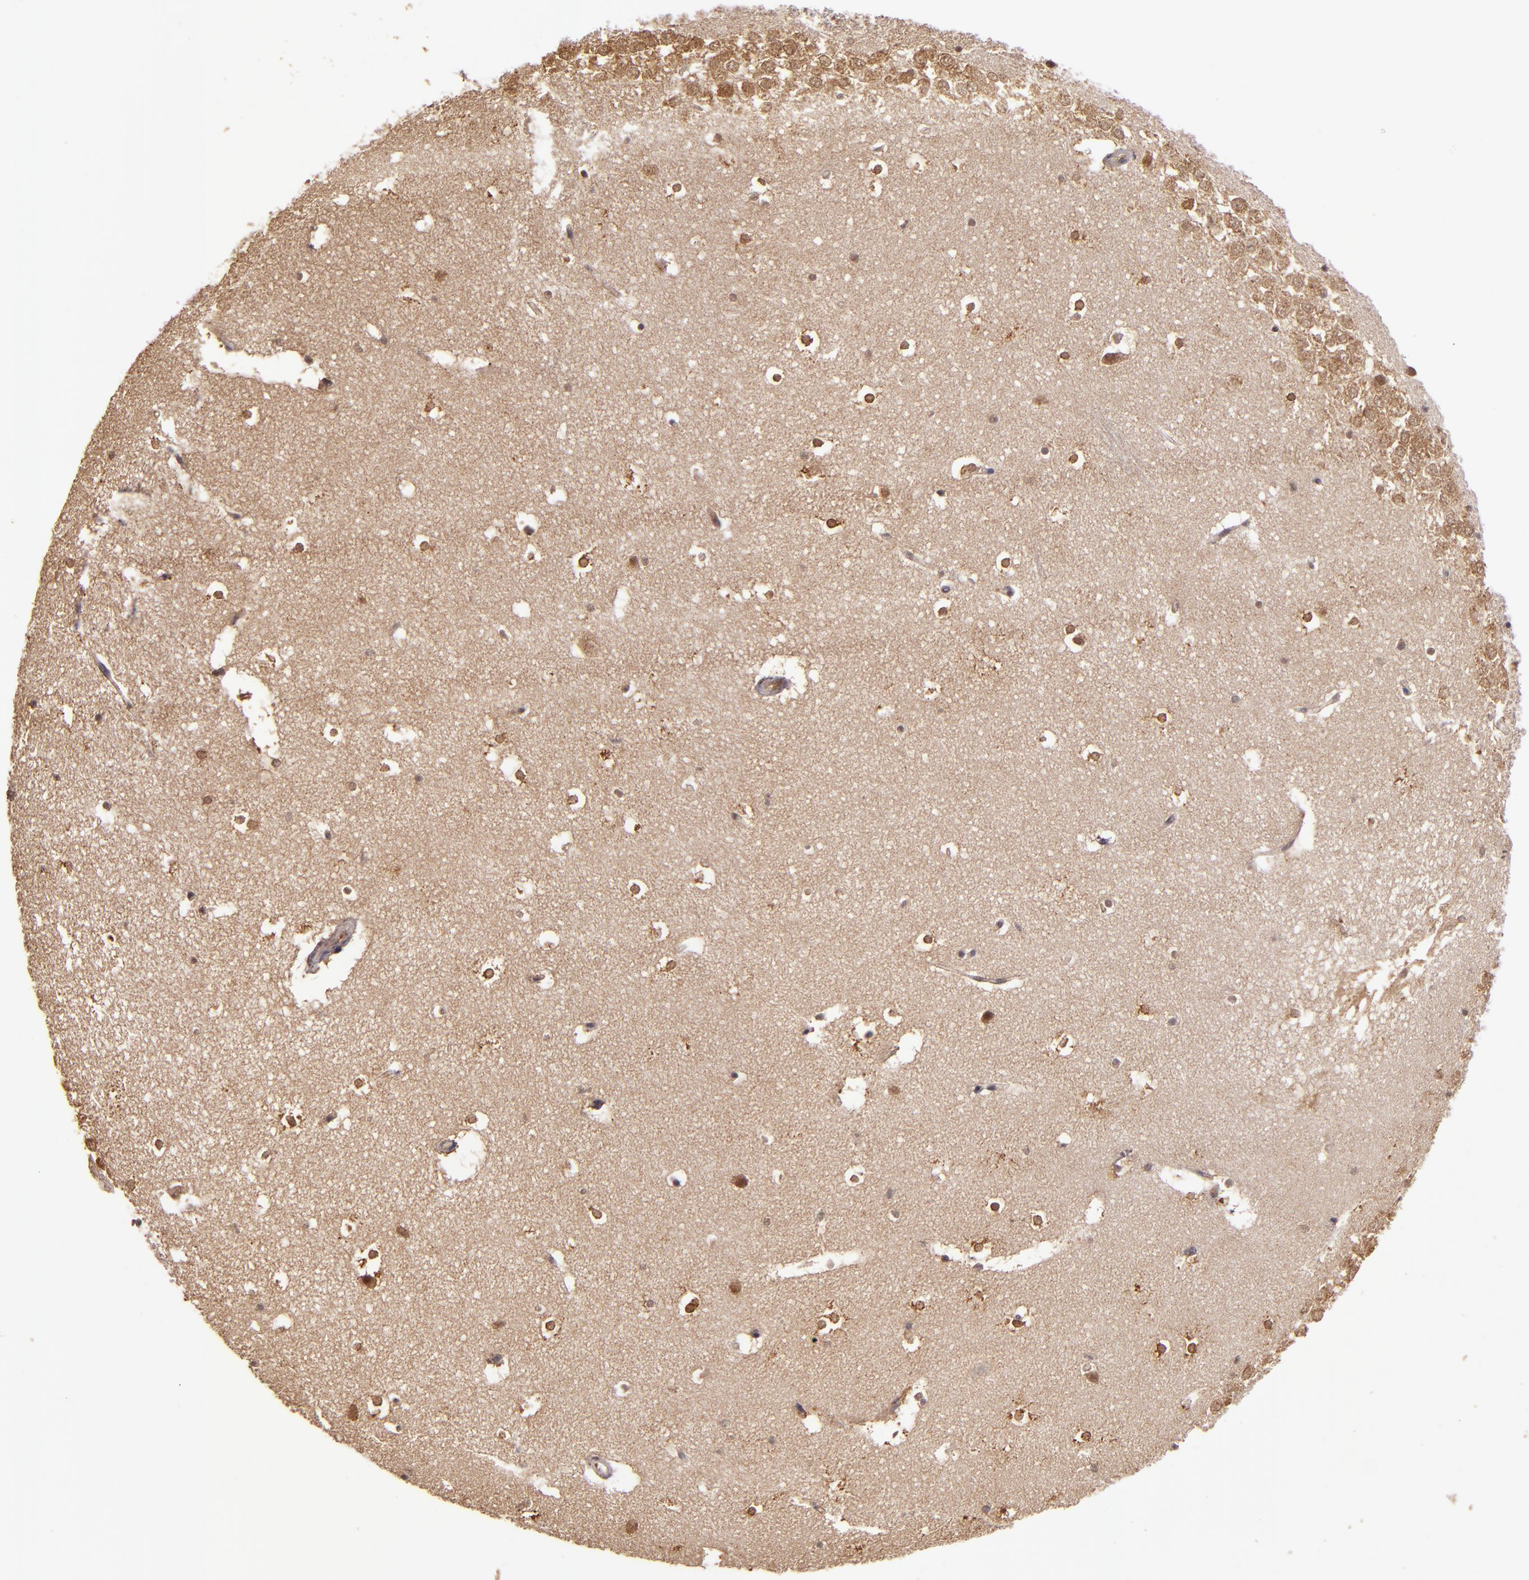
{"staining": {"intensity": "moderate", "quantity": ">75%", "location": "cytoplasmic/membranous,nuclear"}, "tissue": "hippocampus", "cell_type": "Glial cells", "image_type": "normal", "snomed": [{"axis": "morphology", "description": "Normal tissue, NOS"}, {"axis": "topography", "description": "Hippocampus"}], "caption": "Hippocampus stained with DAB (3,3'-diaminobenzidine) immunohistochemistry (IHC) demonstrates medium levels of moderate cytoplasmic/membranous,nuclear staining in approximately >75% of glial cells.", "gene": "RIOK3", "patient": {"sex": "male", "age": 45}}